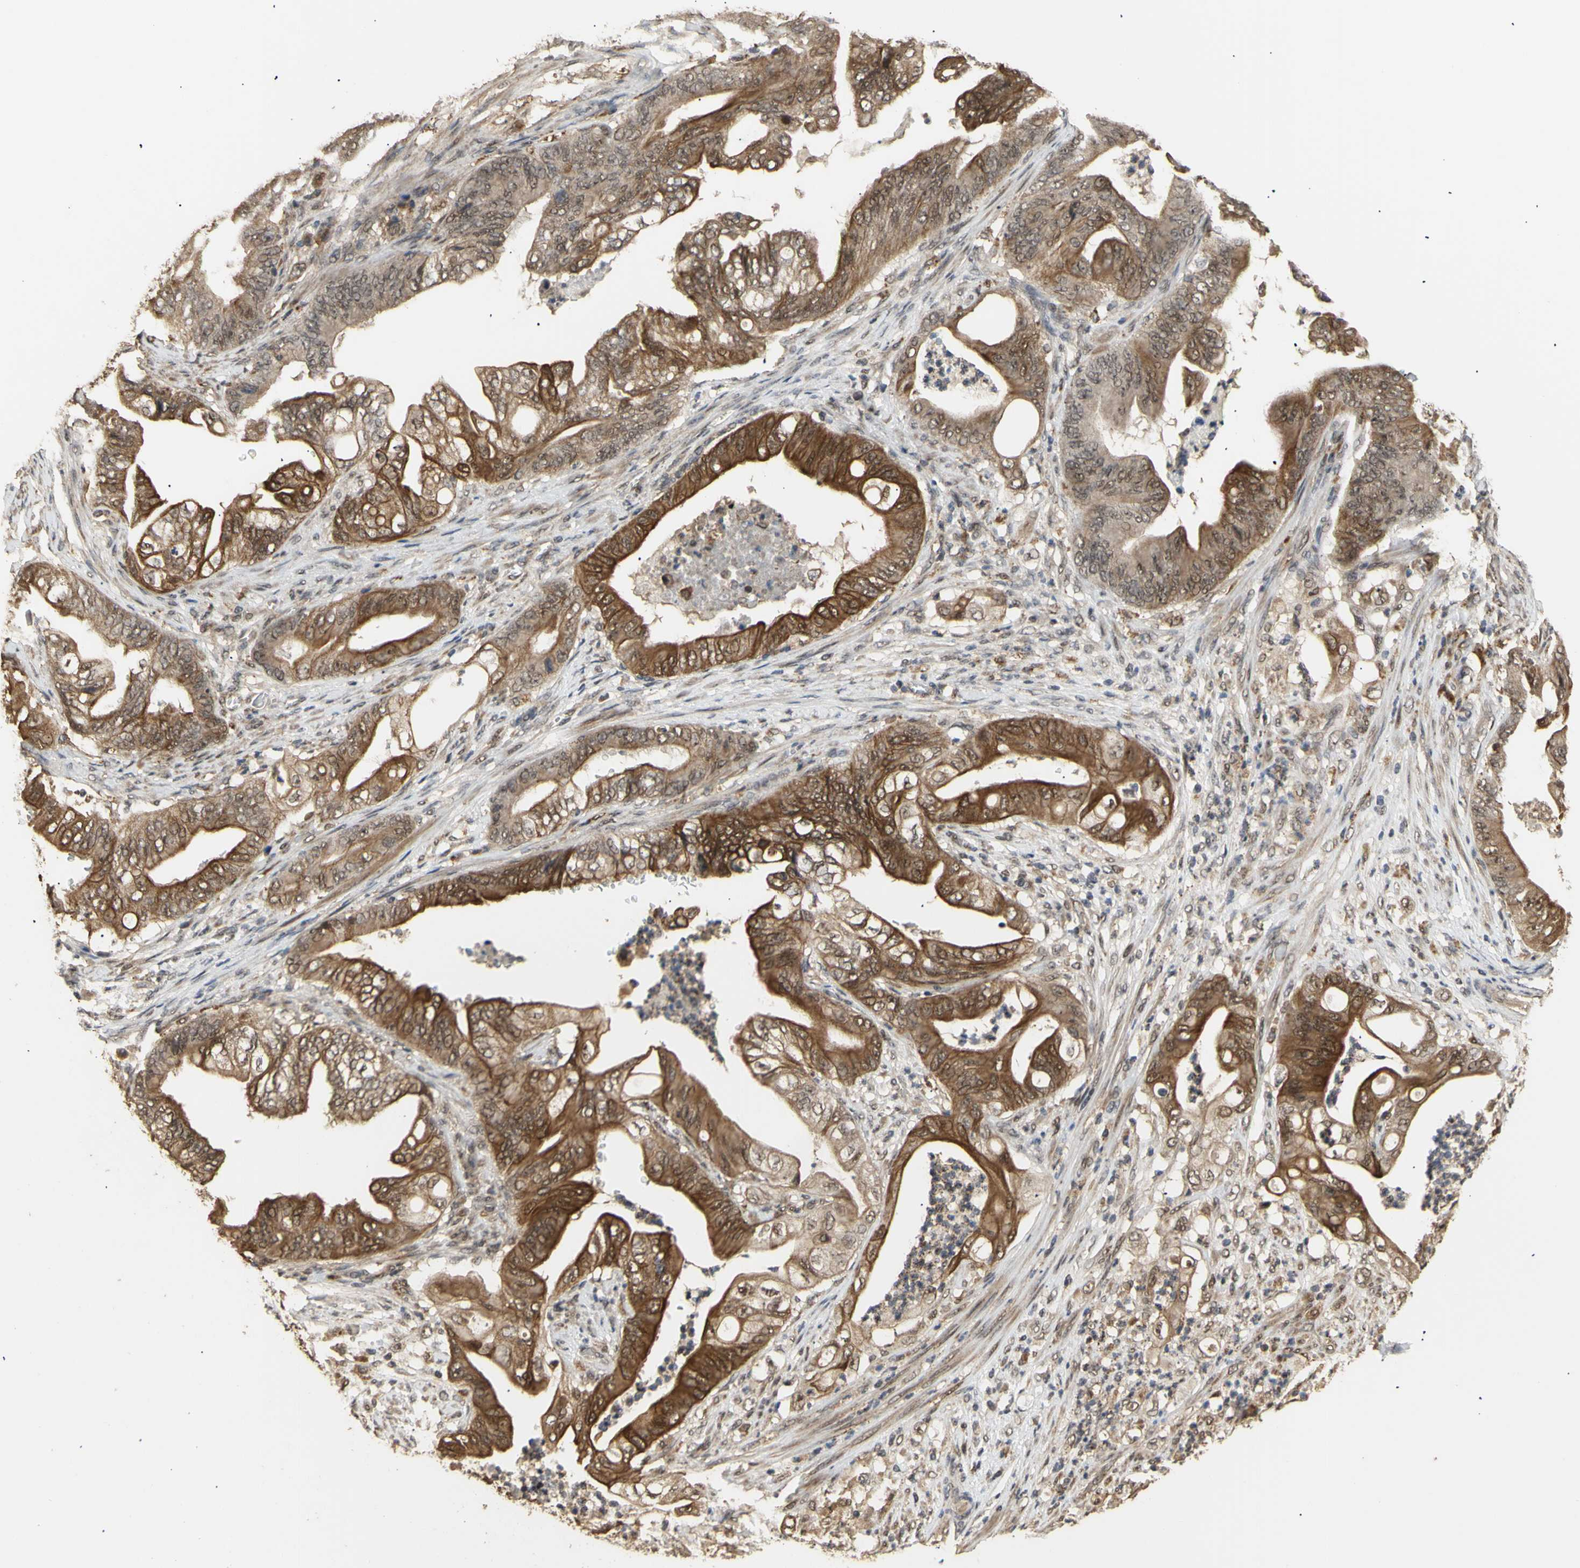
{"staining": {"intensity": "moderate", "quantity": ">75%", "location": "cytoplasmic/membranous"}, "tissue": "stomach cancer", "cell_type": "Tumor cells", "image_type": "cancer", "snomed": [{"axis": "morphology", "description": "Adenocarcinoma, NOS"}, {"axis": "topography", "description": "Stomach"}], "caption": "This is an image of IHC staining of adenocarcinoma (stomach), which shows moderate staining in the cytoplasmic/membranous of tumor cells.", "gene": "GTF2E2", "patient": {"sex": "female", "age": 73}}